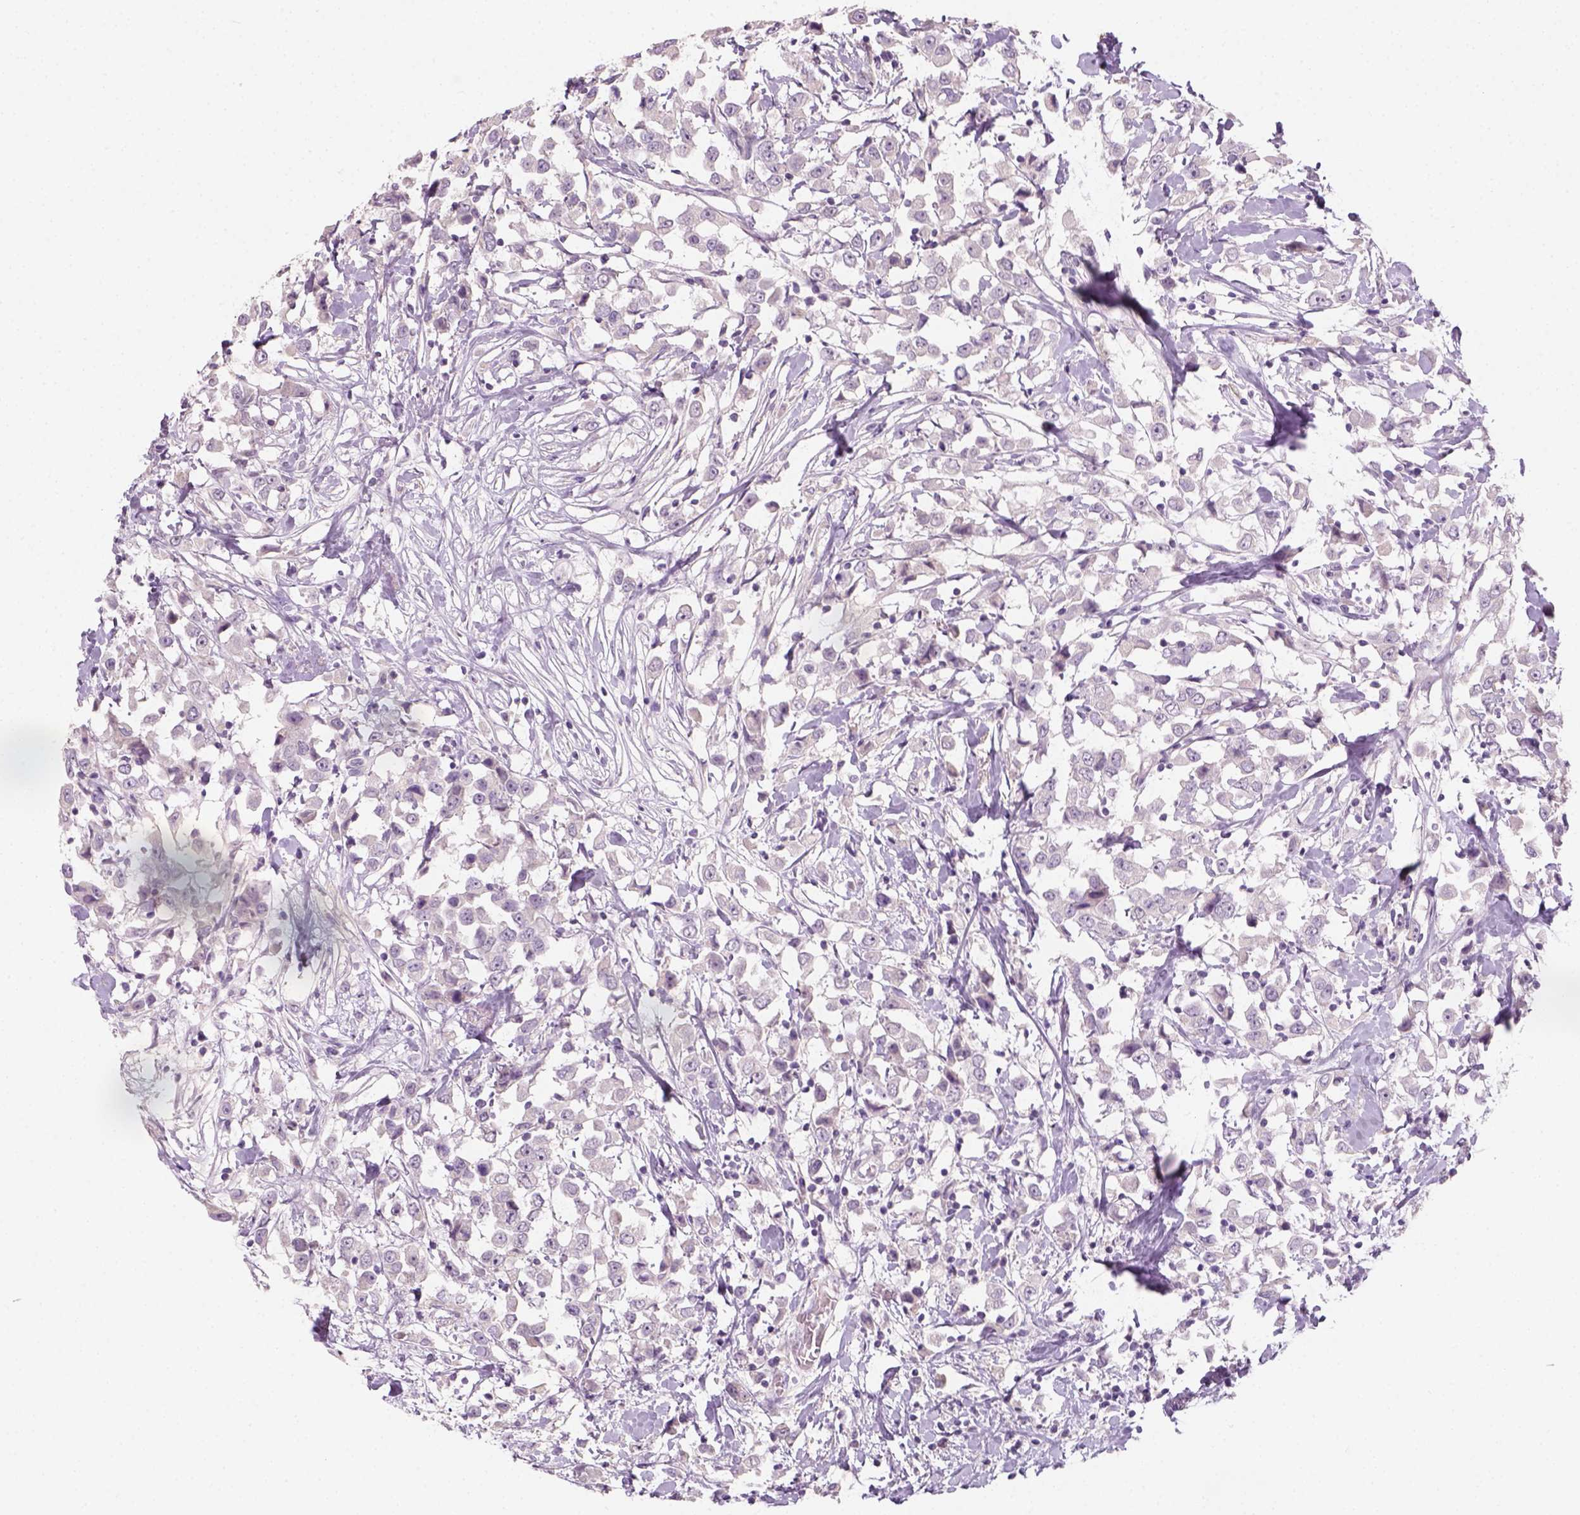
{"staining": {"intensity": "negative", "quantity": "none", "location": "none"}, "tissue": "breast cancer", "cell_type": "Tumor cells", "image_type": "cancer", "snomed": [{"axis": "morphology", "description": "Duct carcinoma"}, {"axis": "topography", "description": "Breast"}], "caption": "Immunohistochemistry (IHC) of breast cancer (invasive ductal carcinoma) demonstrates no positivity in tumor cells.", "gene": "GFI1B", "patient": {"sex": "female", "age": 61}}